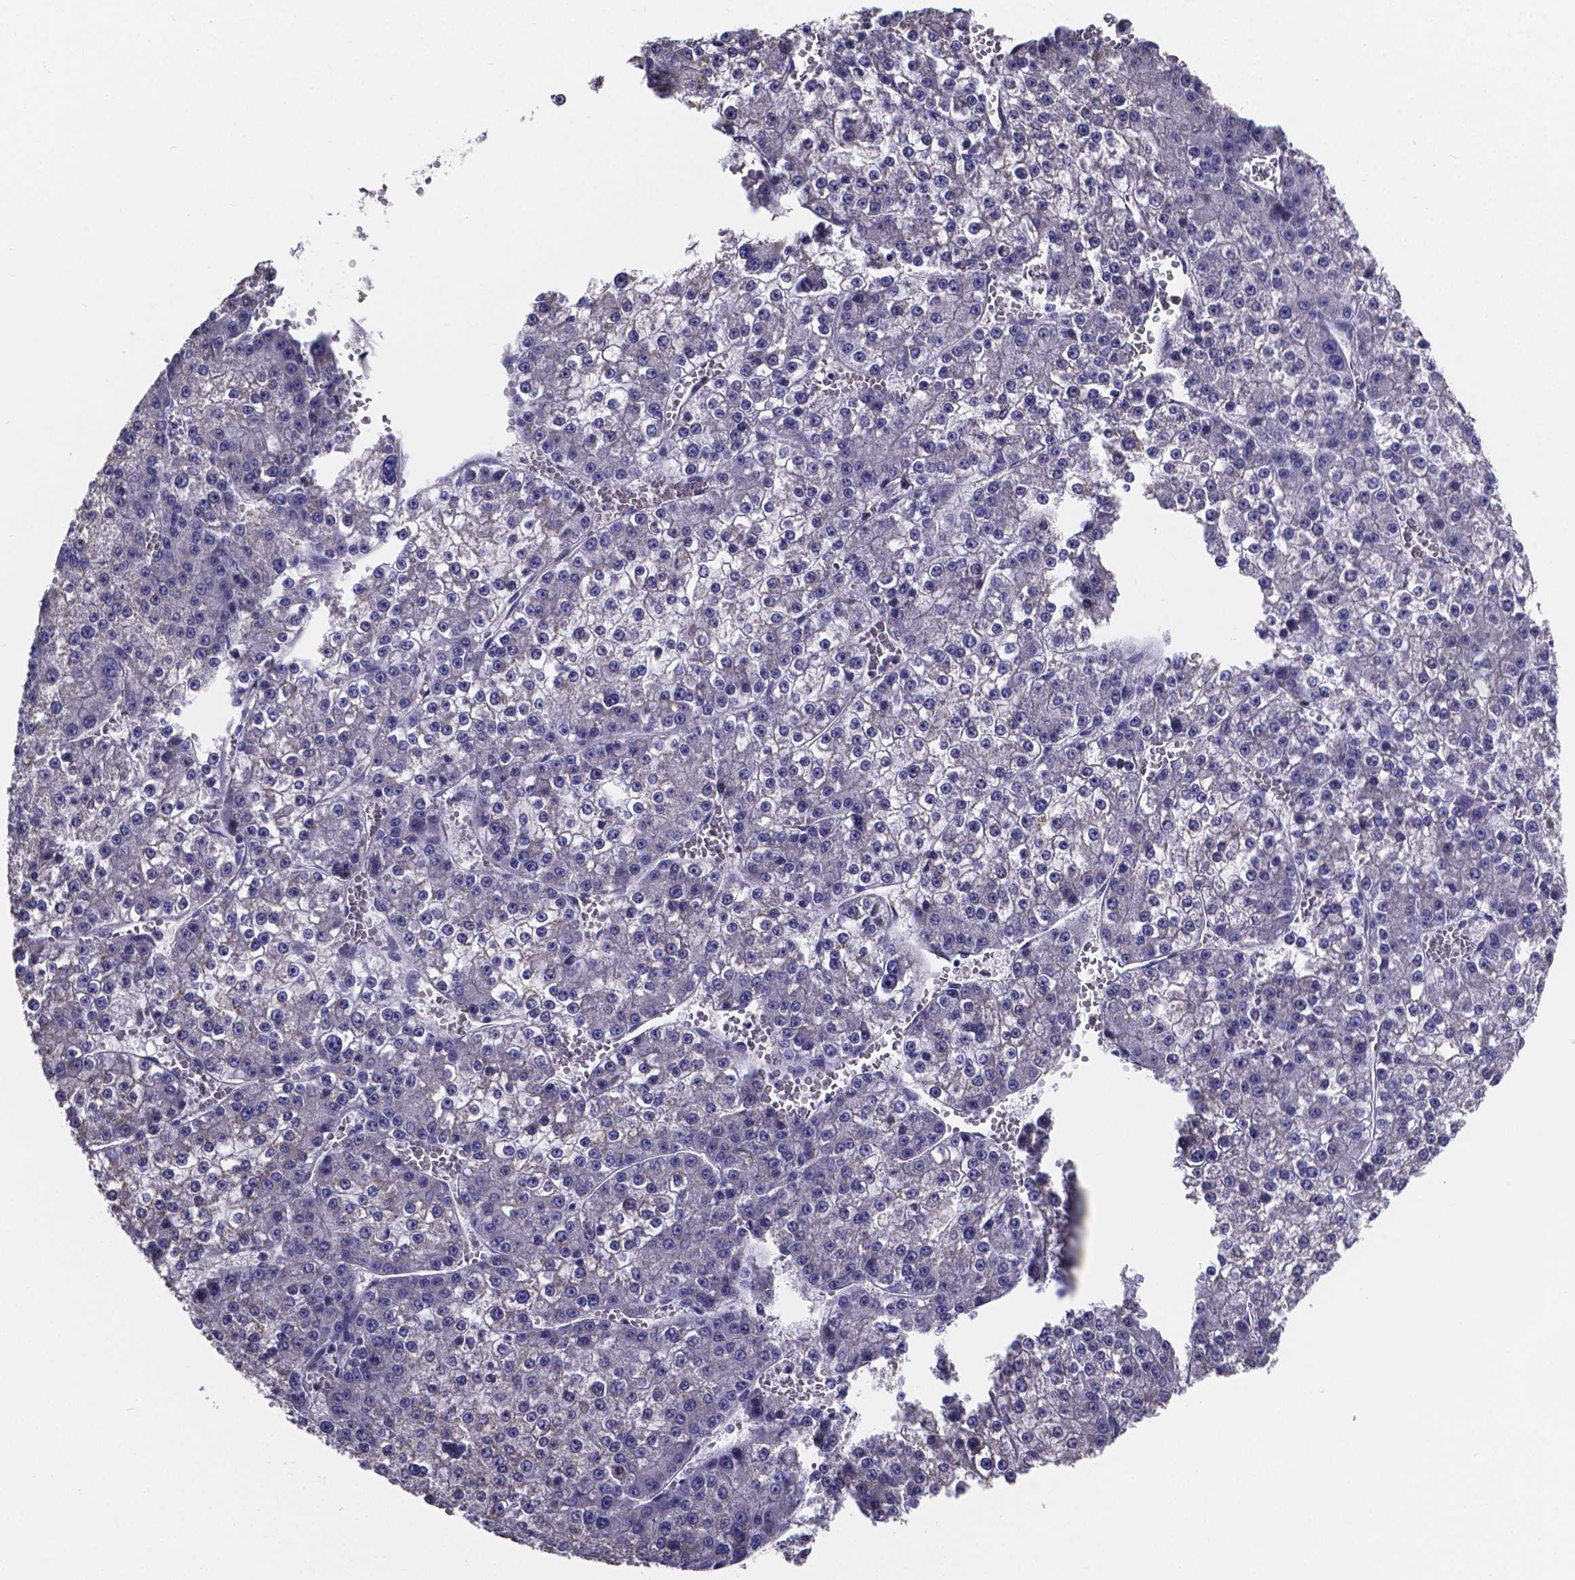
{"staining": {"intensity": "negative", "quantity": "none", "location": "none"}, "tissue": "liver cancer", "cell_type": "Tumor cells", "image_type": "cancer", "snomed": [{"axis": "morphology", "description": "Carcinoma, Hepatocellular, NOS"}, {"axis": "topography", "description": "Liver"}], "caption": "Liver cancer (hepatocellular carcinoma) was stained to show a protein in brown. There is no significant staining in tumor cells.", "gene": "SFRP4", "patient": {"sex": "female", "age": 73}}